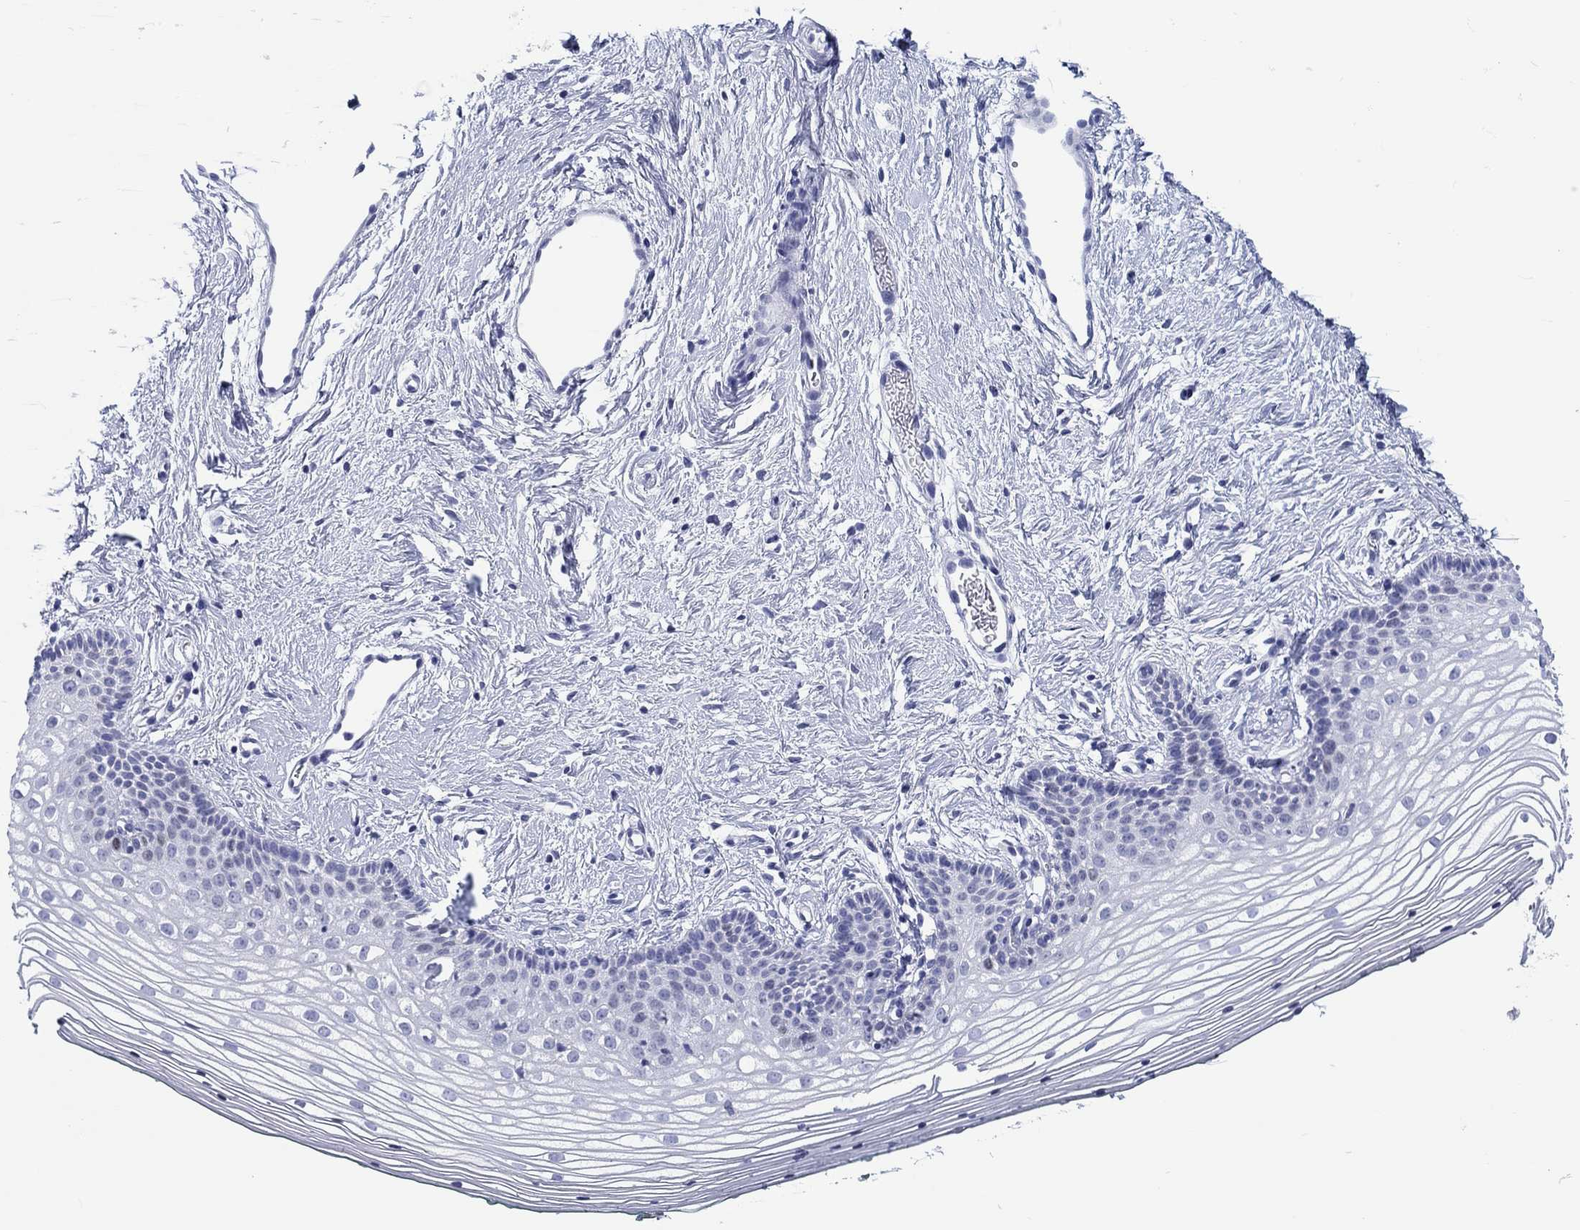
{"staining": {"intensity": "negative", "quantity": "none", "location": "none"}, "tissue": "vagina", "cell_type": "Squamous epithelial cells", "image_type": "normal", "snomed": [{"axis": "morphology", "description": "Normal tissue, NOS"}, {"axis": "topography", "description": "Vagina"}], "caption": "The histopathology image reveals no significant expression in squamous epithelial cells of vagina. (DAB immunohistochemistry (IHC), high magnification).", "gene": "H1", "patient": {"sex": "female", "age": 36}}